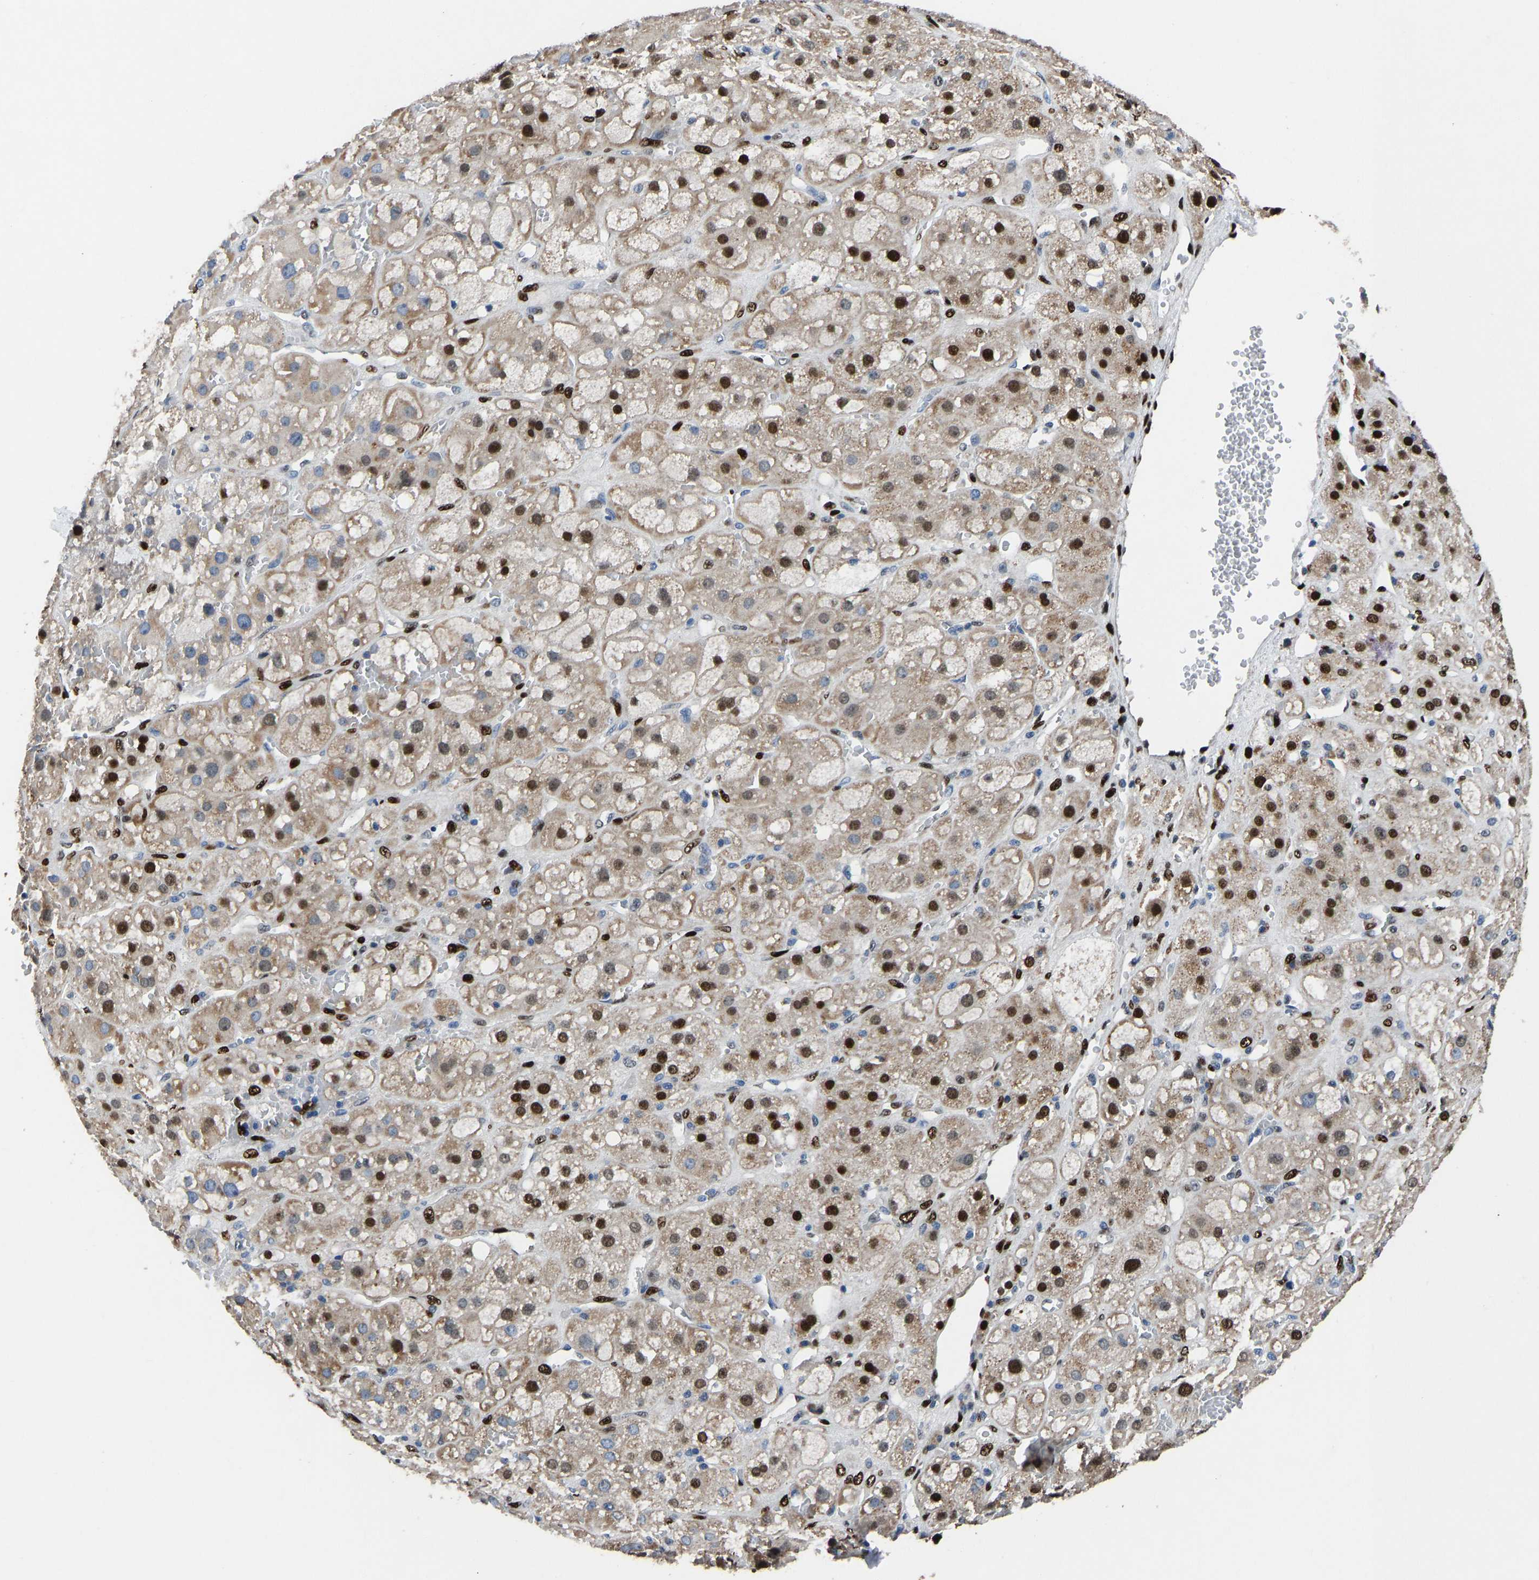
{"staining": {"intensity": "strong", "quantity": ">75%", "location": "cytoplasmic/membranous,nuclear"}, "tissue": "adrenal gland", "cell_type": "Glandular cells", "image_type": "normal", "snomed": [{"axis": "morphology", "description": "Normal tissue, NOS"}, {"axis": "topography", "description": "Adrenal gland"}], "caption": "Protein positivity by IHC displays strong cytoplasmic/membranous,nuclear expression in approximately >75% of glandular cells in unremarkable adrenal gland.", "gene": "EGR1", "patient": {"sex": "female", "age": 47}}